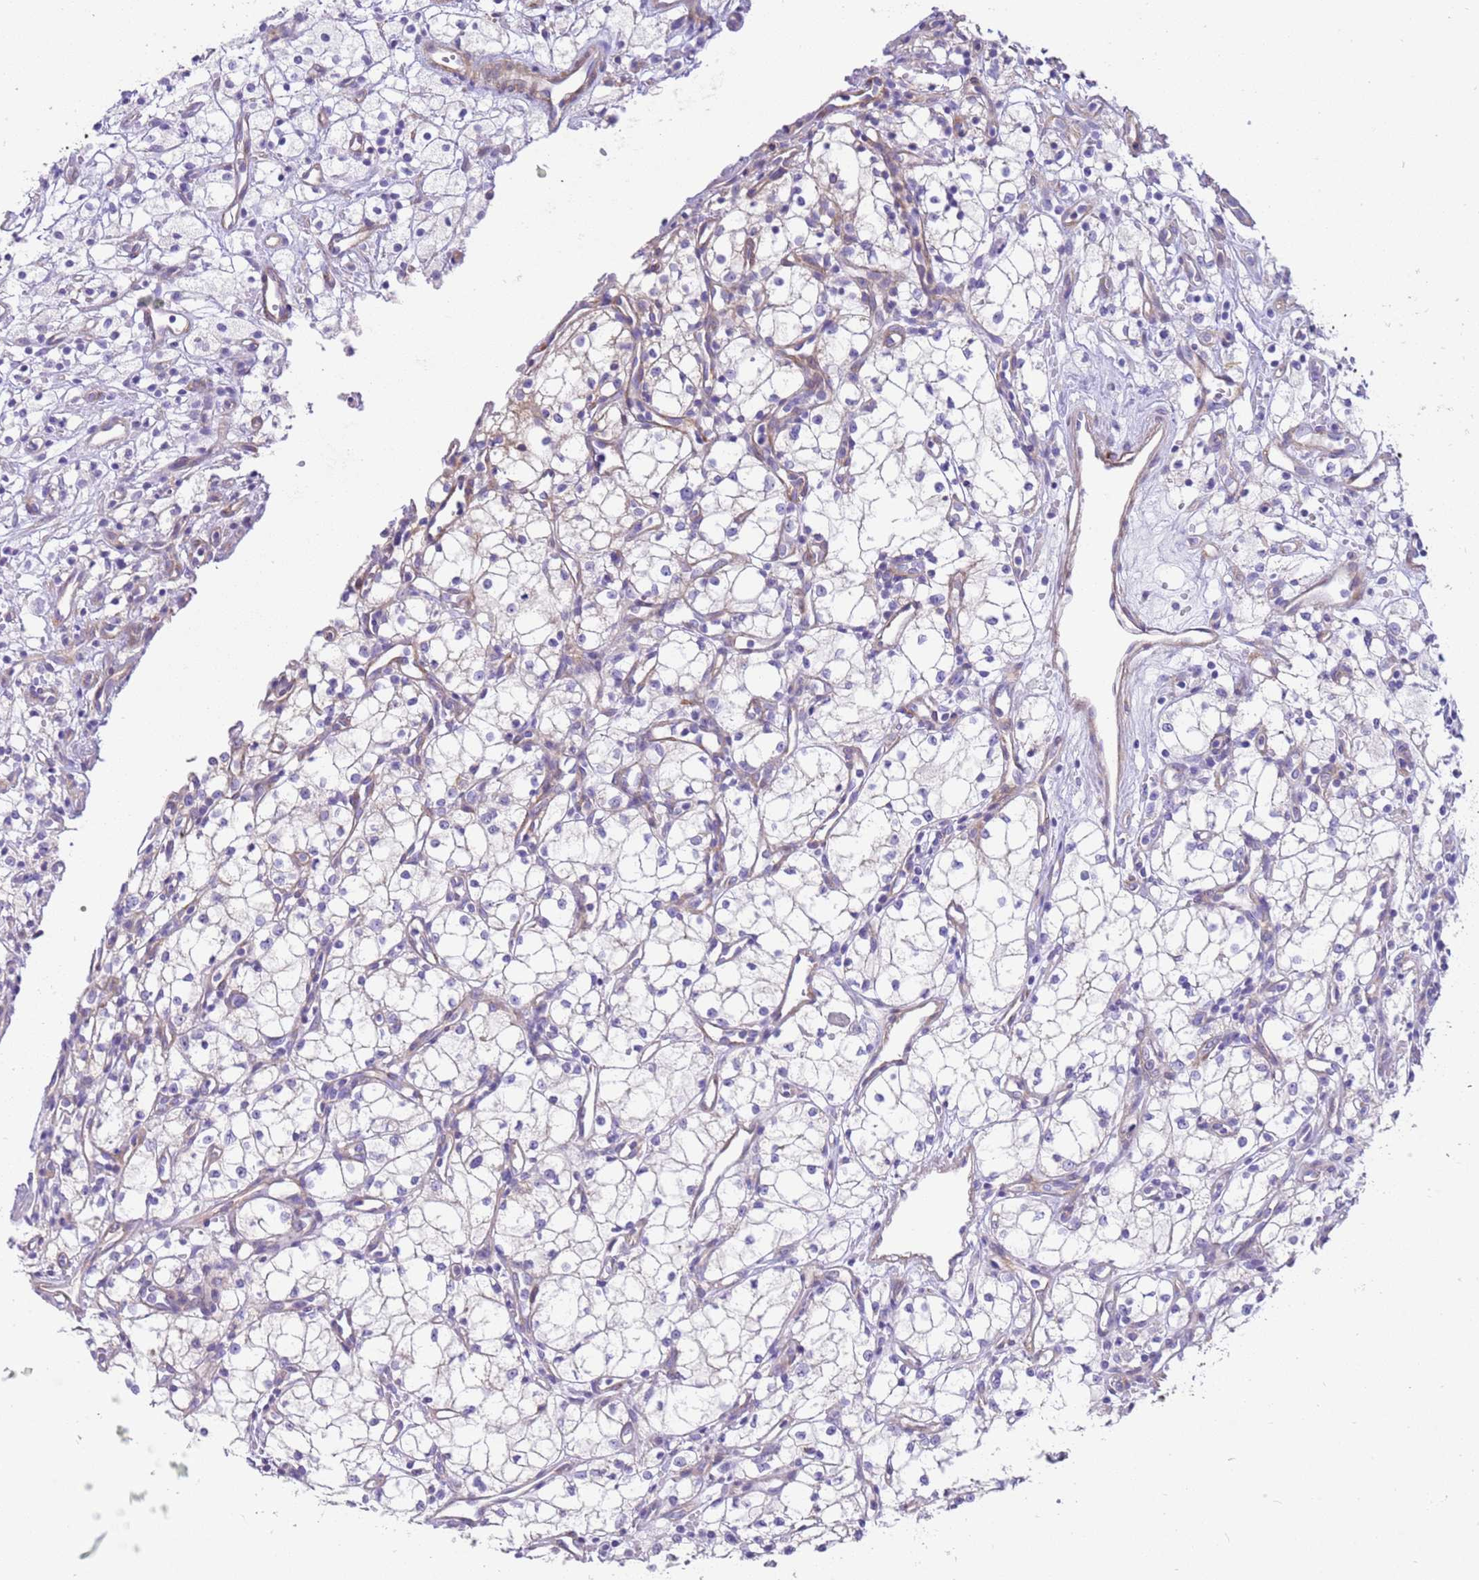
{"staining": {"intensity": "negative", "quantity": "none", "location": "none"}, "tissue": "renal cancer", "cell_type": "Tumor cells", "image_type": "cancer", "snomed": [{"axis": "morphology", "description": "Adenocarcinoma, NOS"}, {"axis": "topography", "description": "Kidney"}], "caption": "Adenocarcinoma (renal) was stained to show a protein in brown. There is no significant expression in tumor cells.", "gene": "SERINC3", "patient": {"sex": "male", "age": 59}}